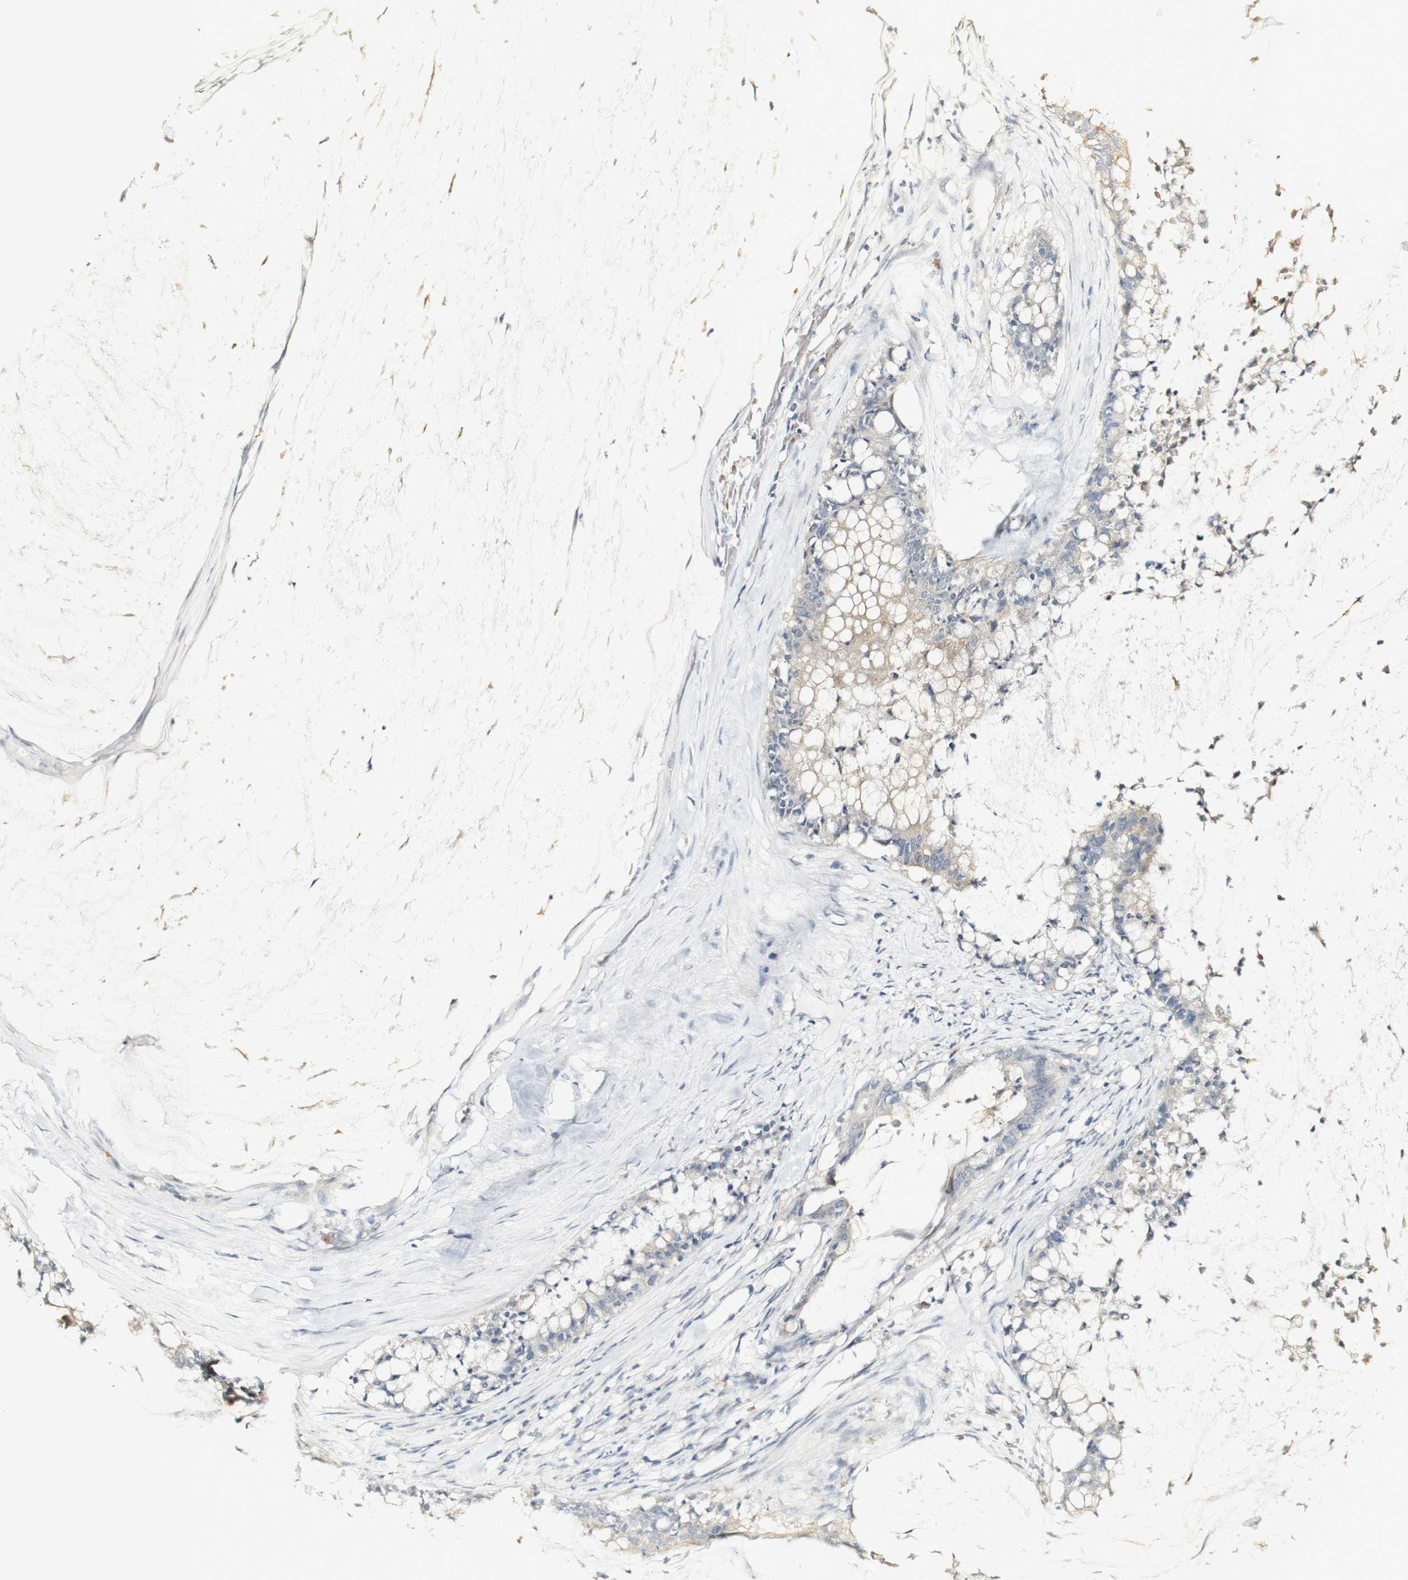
{"staining": {"intensity": "weak", "quantity": "<25%", "location": "cytoplasmic/membranous"}, "tissue": "pancreatic cancer", "cell_type": "Tumor cells", "image_type": "cancer", "snomed": [{"axis": "morphology", "description": "Adenocarcinoma, NOS"}, {"axis": "topography", "description": "Pancreas"}], "caption": "Tumor cells are negative for protein expression in human adenocarcinoma (pancreatic).", "gene": "SYT7", "patient": {"sex": "male", "age": 41}}